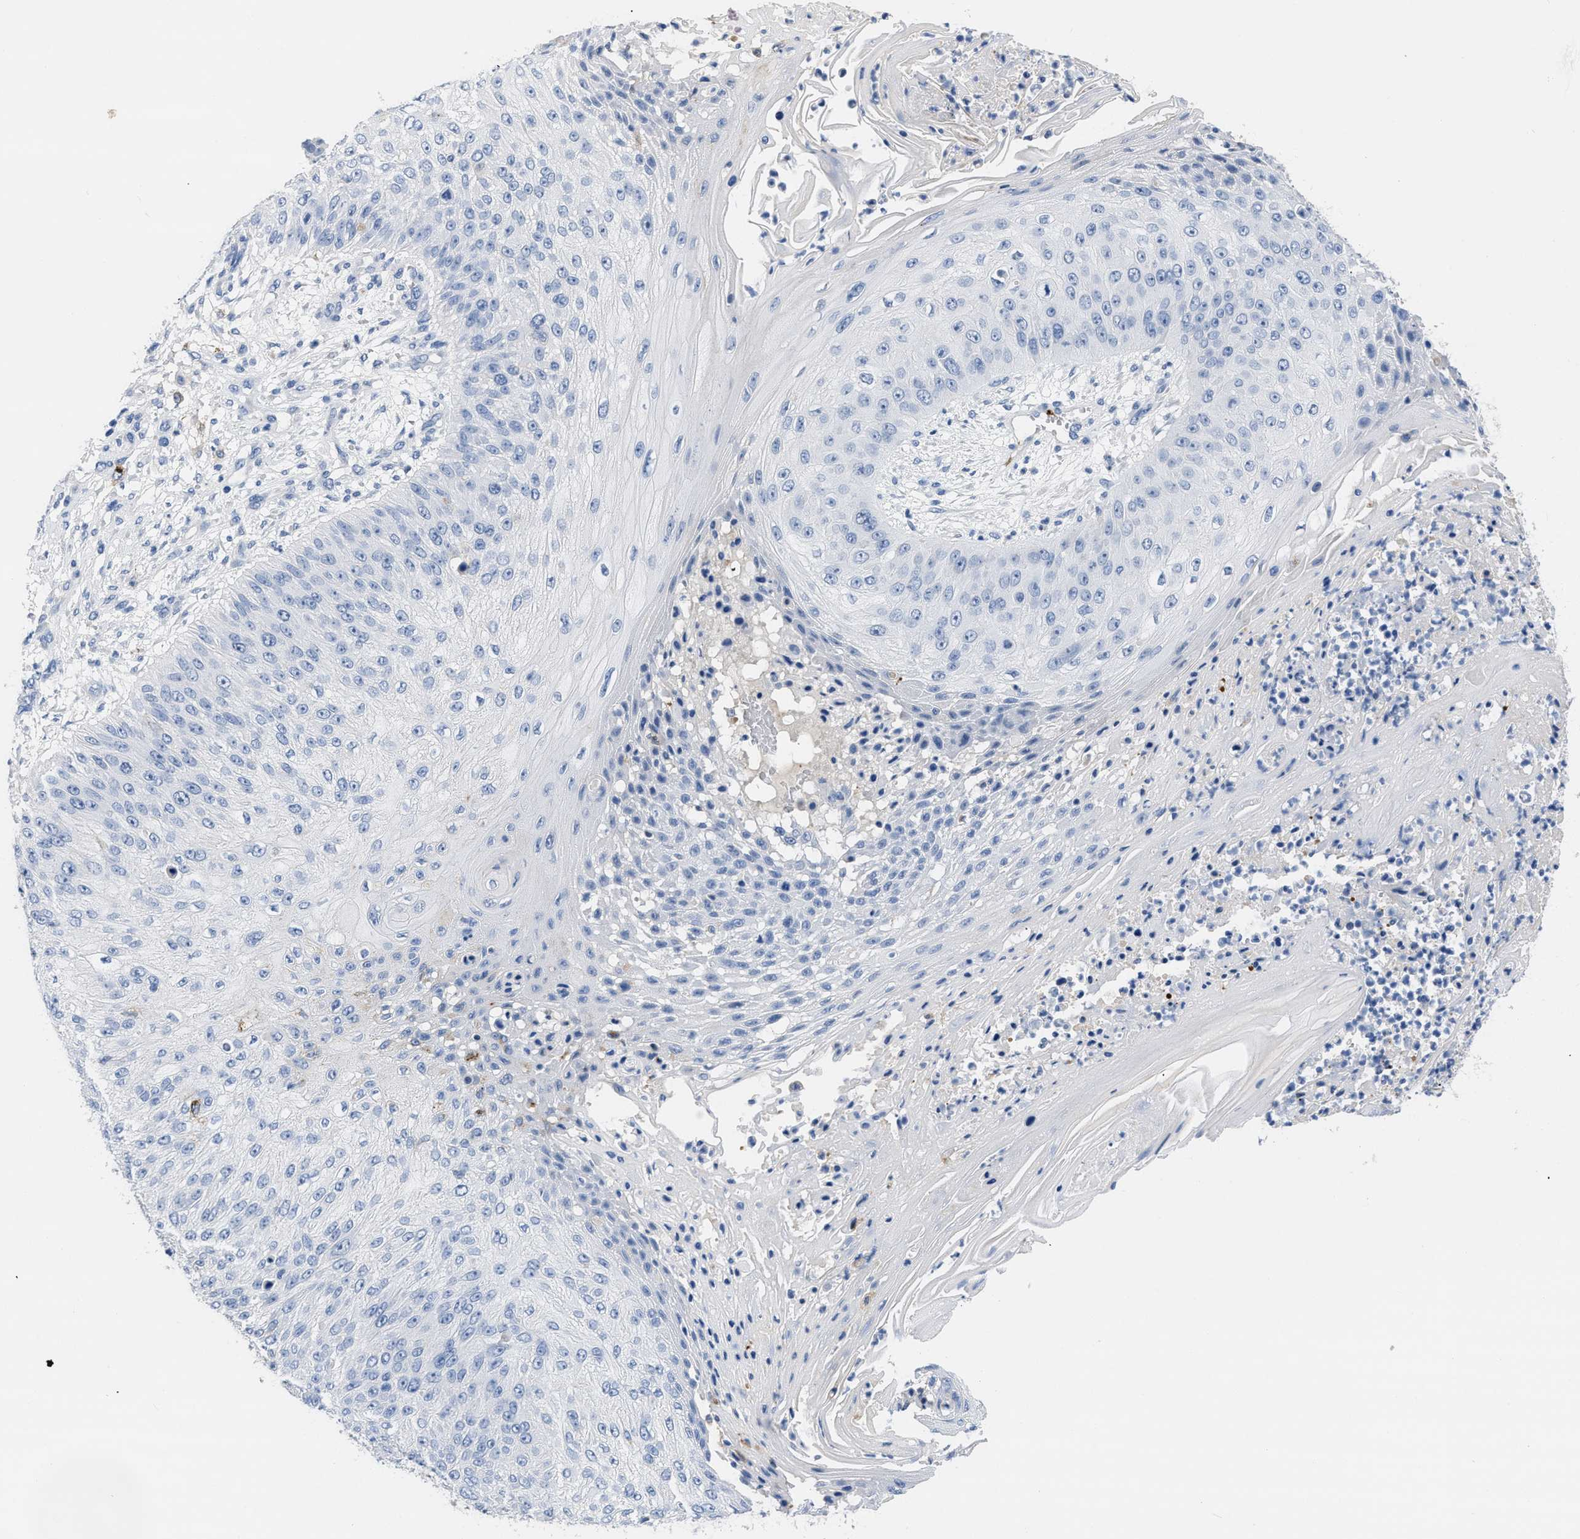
{"staining": {"intensity": "negative", "quantity": "none", "location": "none"}, "tissue": "skin cancer", "cell_type": "Tumor cells", "image_type": "cancer", "snomed": [{"axis": "morphology", "description": "Squamous cell carcinoma, NOS"}, {"axis": "topography", "description": "Skin"}], "caption": "This is a micrograph of immunohistochemistry (IHC) staining of squamous cell carcinoma (skin), which shows no expression in tumor cells.", "gene": "FGF18", "patient": {"sex": "female", "age": 80}}